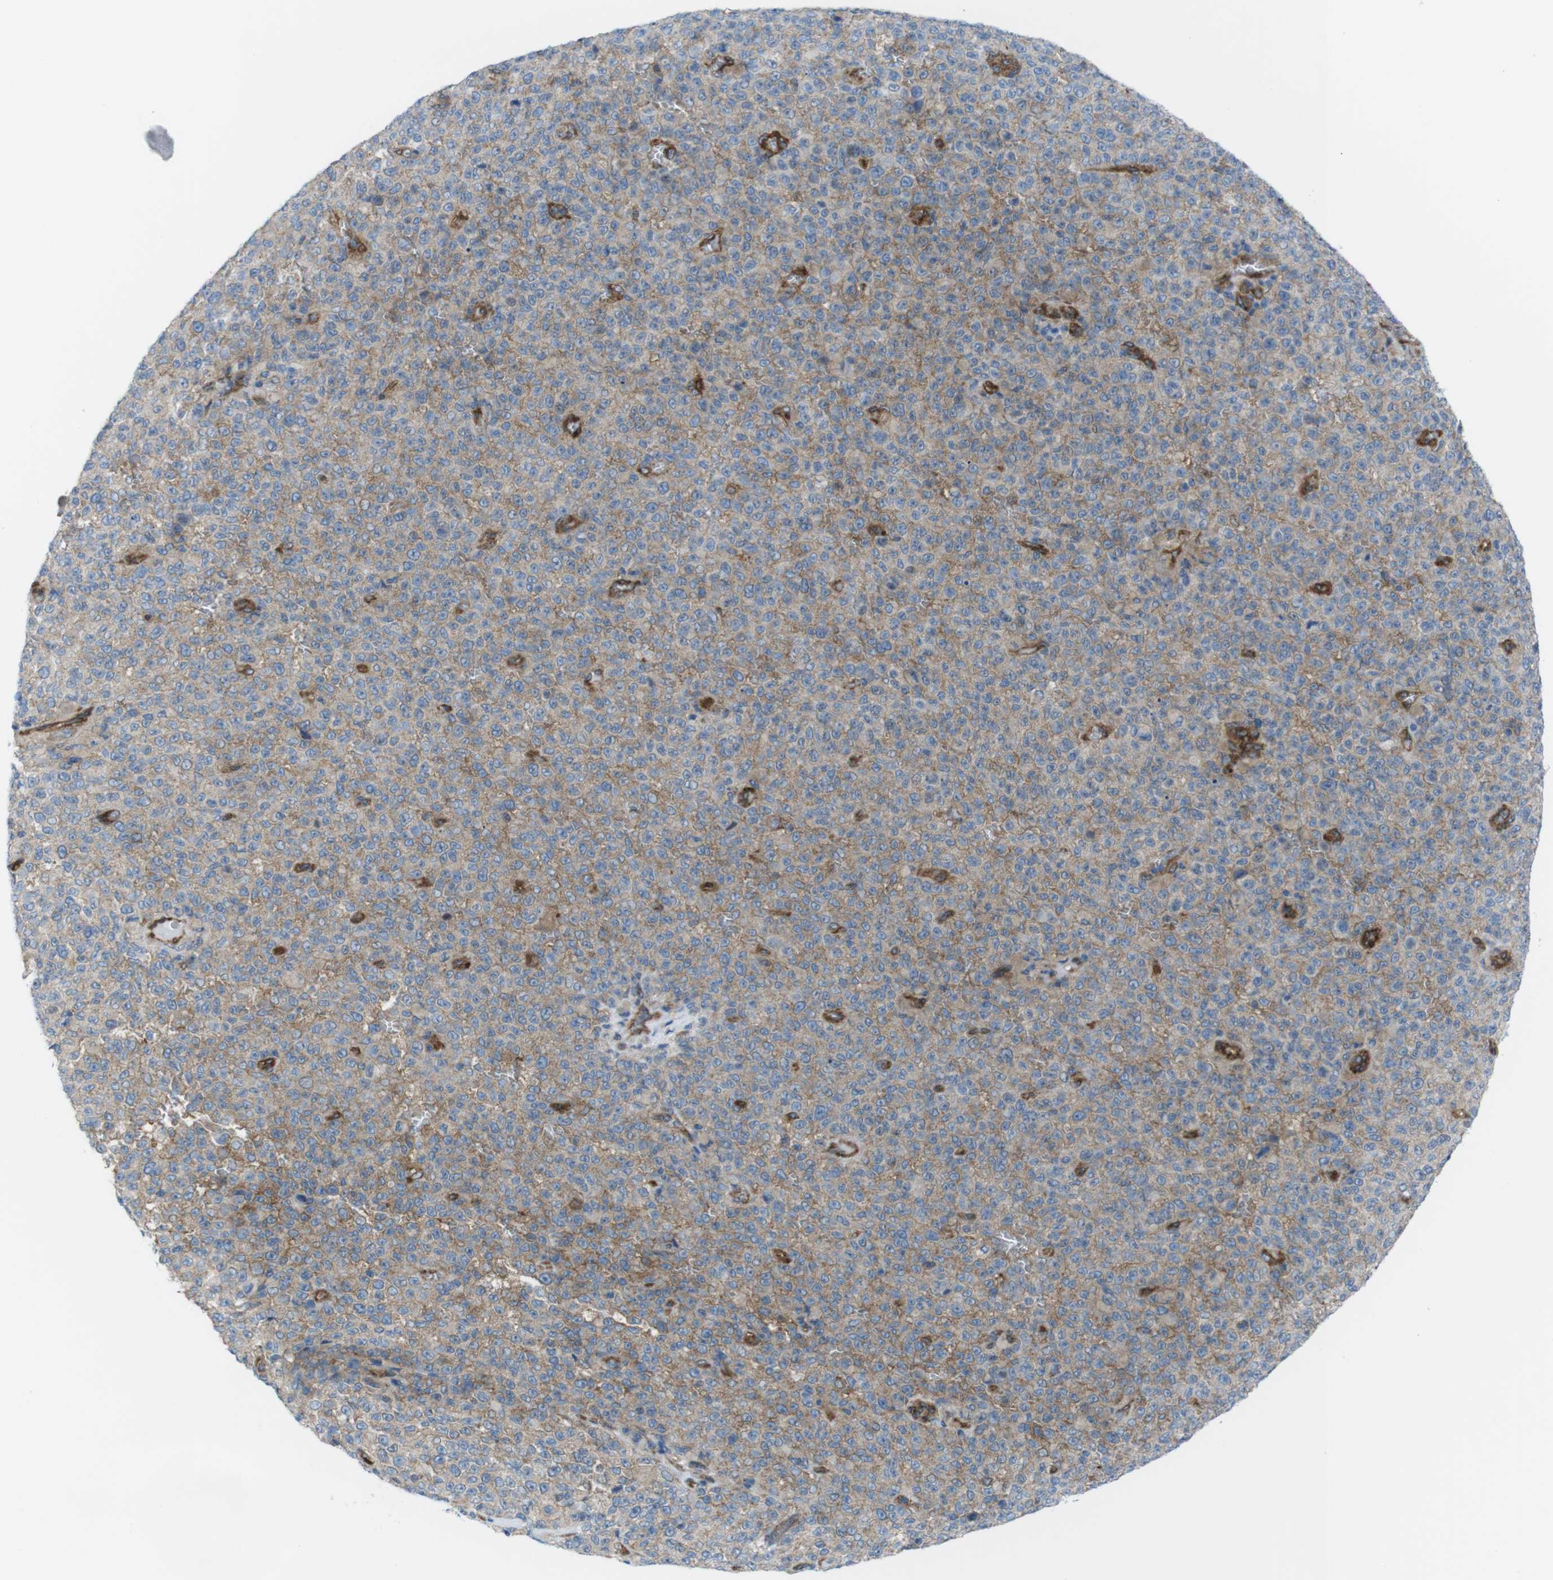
{"staining": {"intensity": "weak", "quantity": ">75%", "location": "cytoplasmic/membranous"}, "tissue": "melanoma", "cell_type": "Tumor cells", "image_type": "cancer", "snomed": [{"axis": "morphology", "description": "Malignant melanoma, NOS"}, {"axis": "topography", "description": "Skin"}], "caption": "The image shows immunohistochemical staining of malignant melanoma. There is weak cytoplasmic/membranous expression is present in approximately >75% of tumor cells.", "gene": "DIAPH2", "patient": {"sex": "female", "age": 82}}